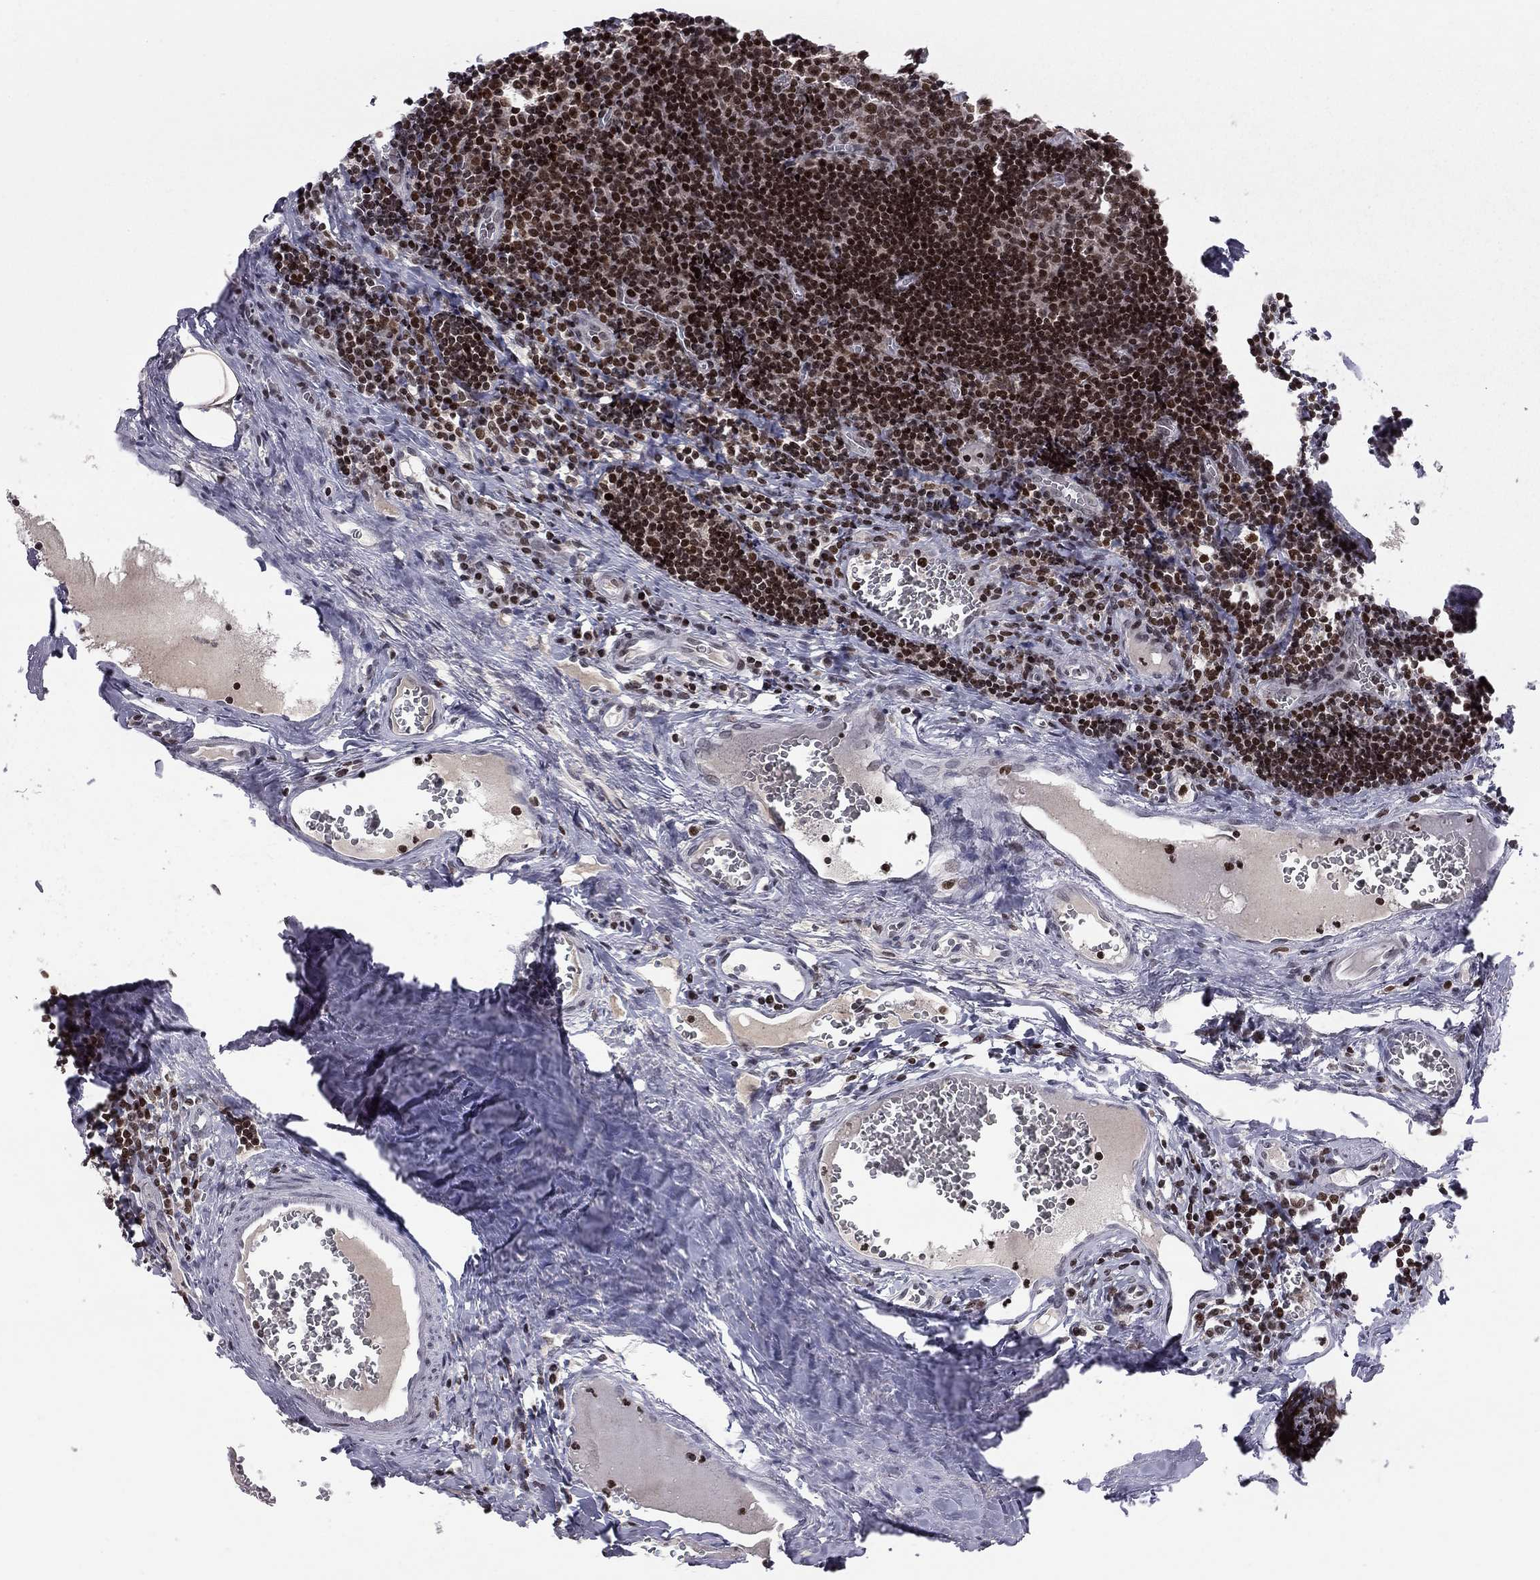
{"staining": {"intensity": "strong", "quantity": "25%-75%", "location": "nuclear"}, "tissue": "tonsil", "cell_type": "Germinal center cells", "image_type": "normal", "snomed": [{"axis": "morphology", "description": "Normal tissue, NOS"}, {"axis": "morphology", "description": "Inflammation, NOS"}, {"axis": "topography", "description": "Tonsil"}], "caption": "A brown stain highlights strong nuclear positivity of a protein in germinal center cells of benign tonsil.", "gene": "RNASEH2C", "patient": {"sex": "female", "age": 31}}